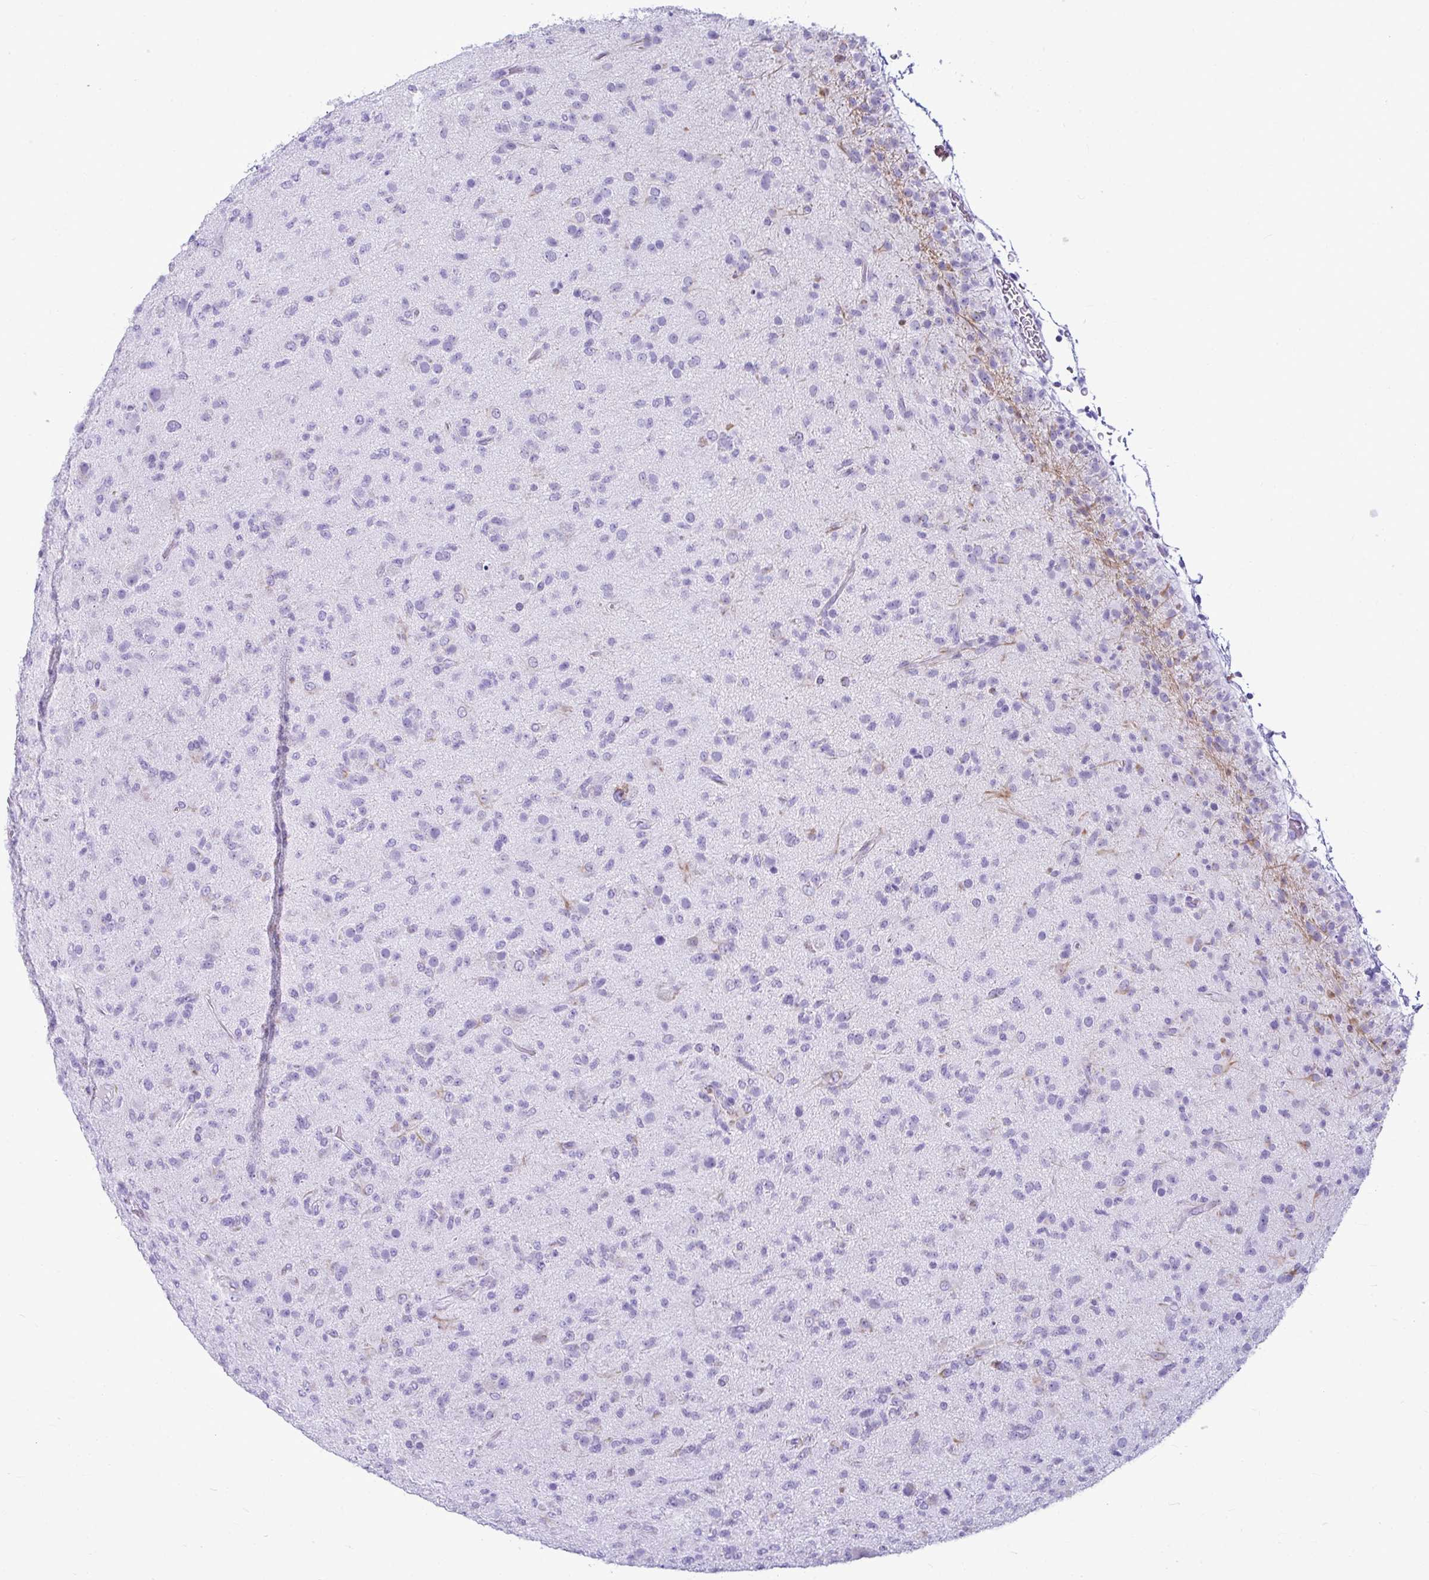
{"staining": {"intensity": "negative", "quantity": "none", "location": "none"}, "tissue": "glioma", "cell_type": "Tumor cells", "image_type": "cancer", "snomed": [{"axis": "morphology", "description": "Glioma, malignant, Low grade"}, {"axis": "topography", "description": "Brain"}], "caption": "Tumor cells are negative for protein expression in human glioma.", "gene": "CLGN", "patient": {"sex": "male", "age": 65}}